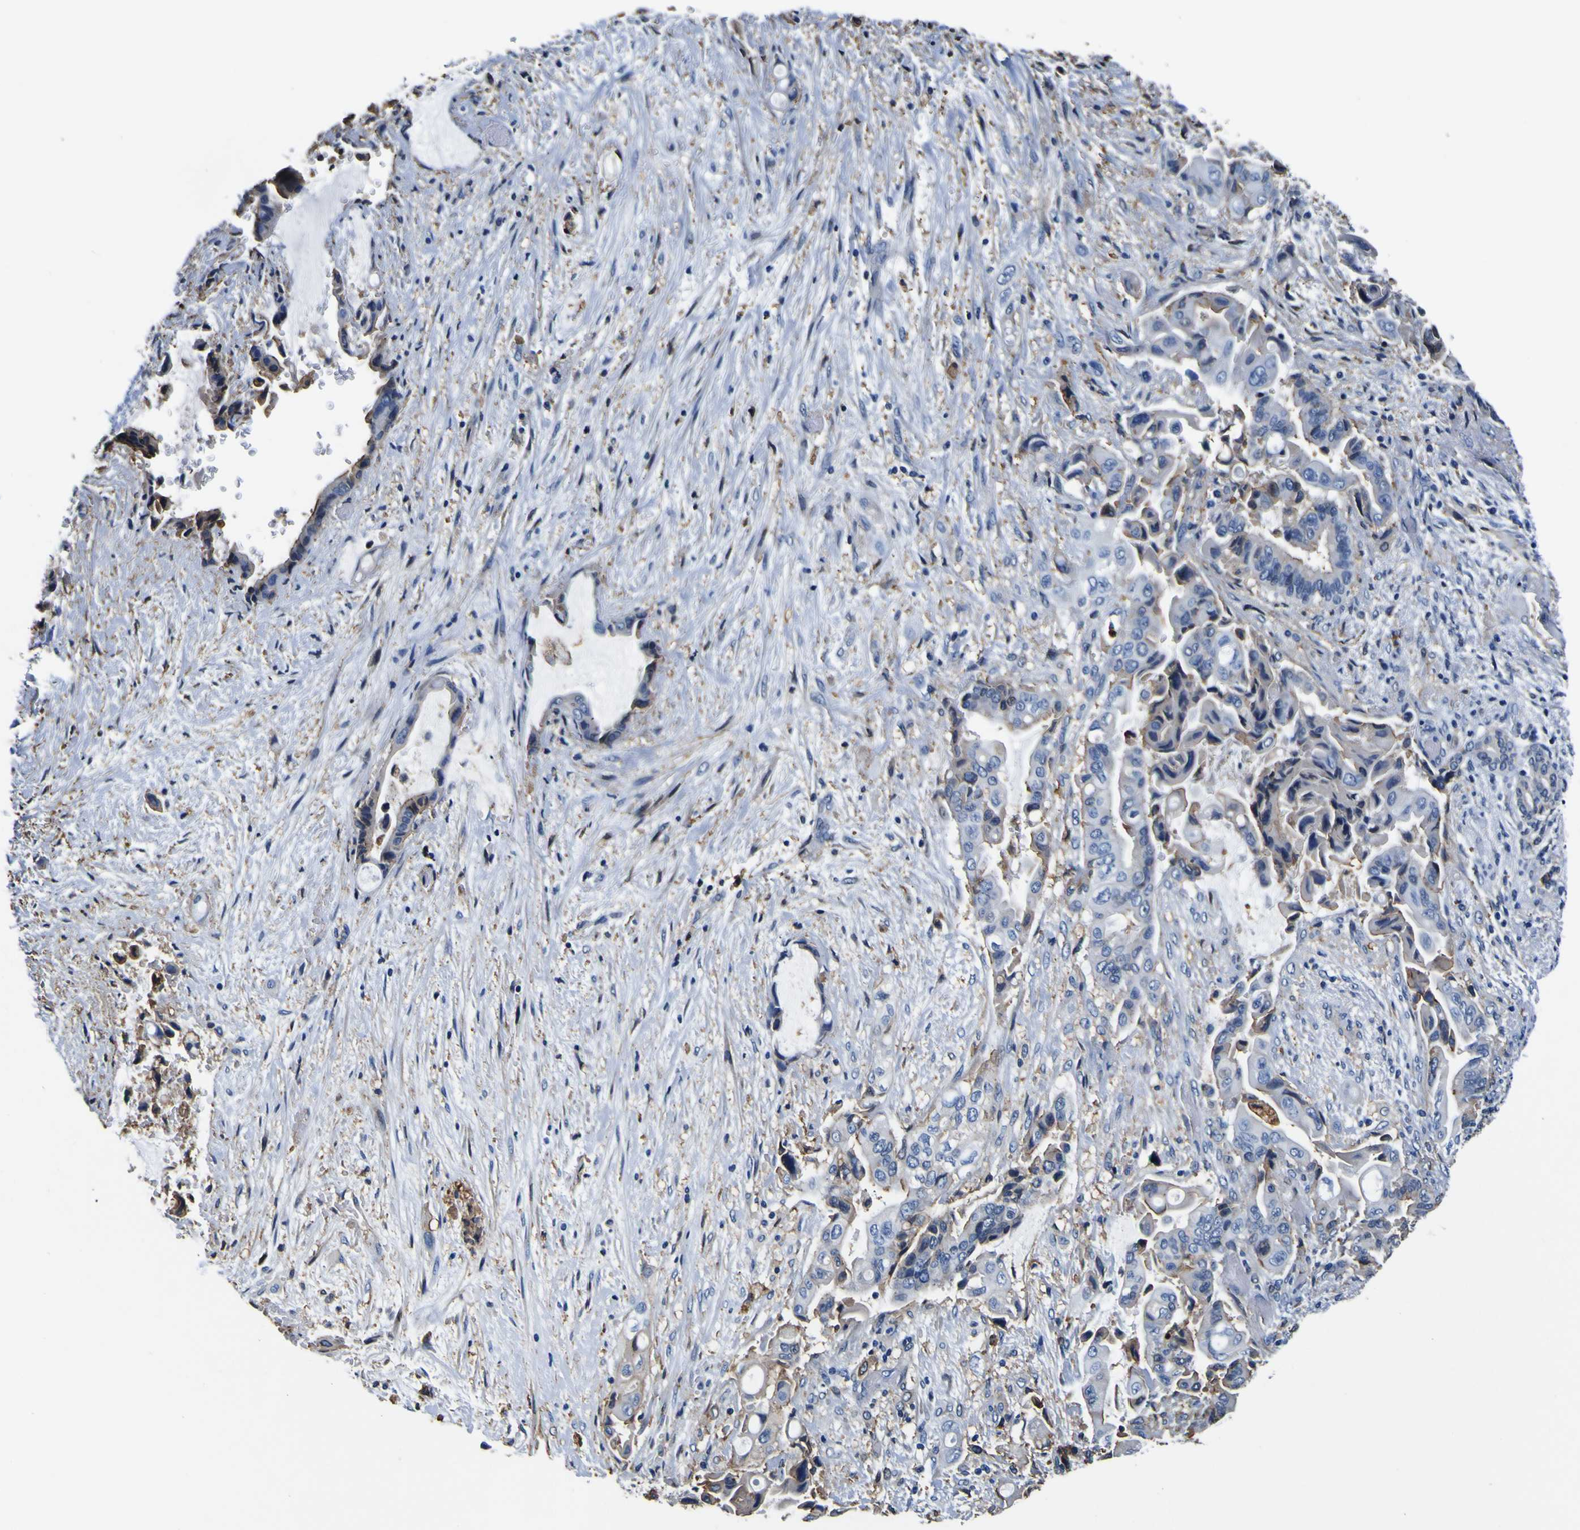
{"staining": {"intensity": "moderate", "quantity": "<25%", "location": "cytoplasmic/membranous"}, "tissue": "liver cancer", "cell_type": "Tumor cells", "image_type": "cancer", "snomed": [{"axis": "morphology", "description": "Cholangiocarcinoma"}, {"axis": "topography", "description": "Liver"}], "caption": "Brown immunohistochemical staining in human liver cancer (cholangiocarcinoma) displays moderate cytoplasmic/membranous expression in about <25% of tumor cells. (DAB (3,3'-diaminobenzidine) = brown stain, brightfield microscopy at high magnification).", "gene": "PXDN", "patient": {"sex": "female", "age": 61}}